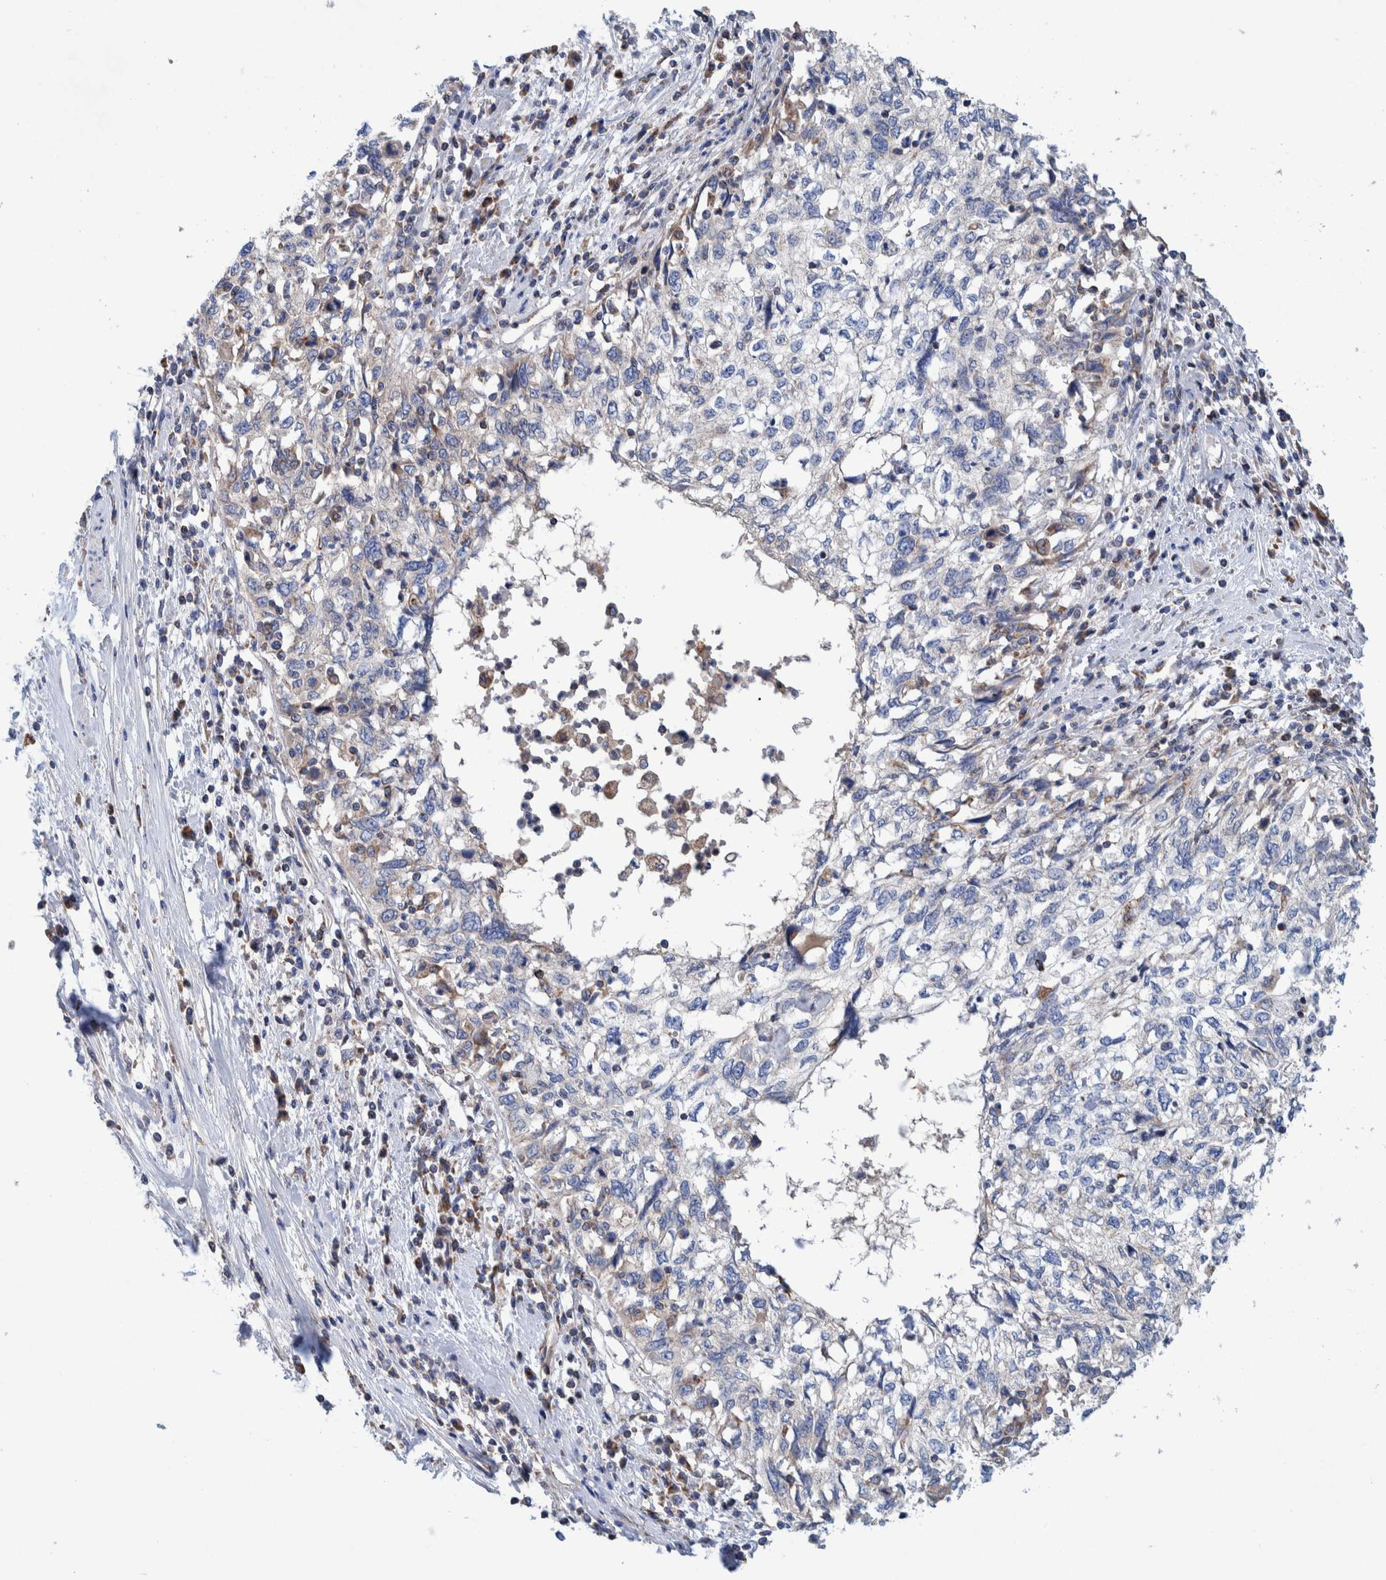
{"staining": {"intensity": "negative", "quantity": "none", "location": "none"}, "tissue": "cervical cancer", "cell_type": "Tumor cells", "image_type": "cancer", "snomed": [{"axis": "morphology", "description": "Squamous cell carcinoma, NOS"}, {"axis": "topography", "description": "Cervix"}], "caption": "The immunohistochemistry (IHC) photomicrograph has no significant staining in tumor cells of squamous cell carcinoma (cervical) tissue.", "gene": "DECR1", "patient": {"sex": "female", "age": 57}}